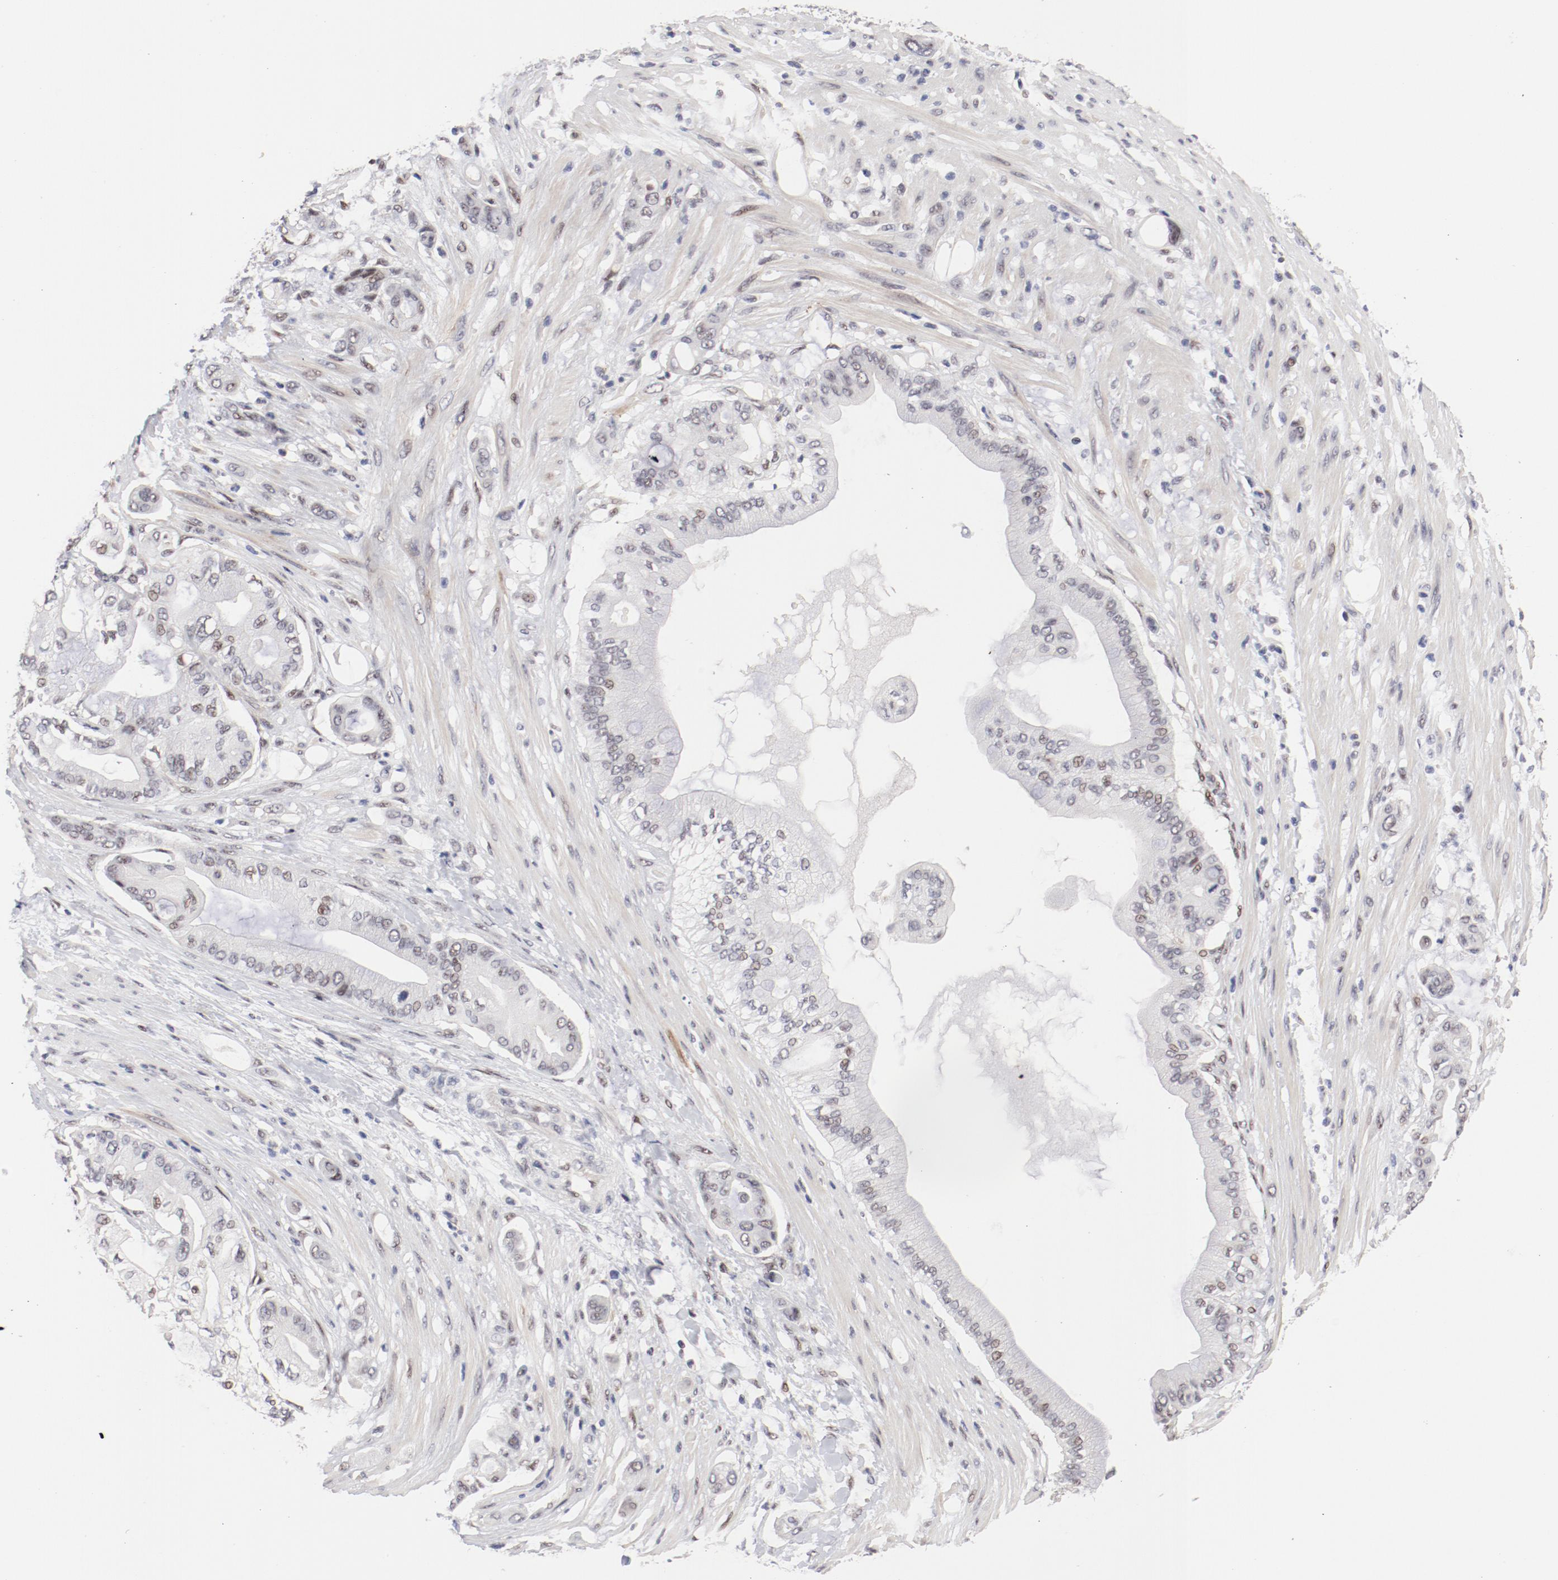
{"staining": {"intensity": "weak", "quantity": "<25%", "location": "nuclear"}, "tissue": "pancreatic cancer", "cell_type": "Tumor cells", "image_type": "cancer", "snomed": [{"axis": "morphology", "description": "Adenocarcinoma, NOS"}, {"axis": "morphology", "description": "Adenocarcinoma, metastatic, NOS"}, {"axis": "topography", "description": "Lymph node"}, {"axis": "topography", "description": "Pancreas"}, {"axis": "topography", "description": "Duodenum"}], "caption": "IHC image of neoplastic tissue: human pancreatic metastatic adenocarcinoma stained with DAB (3,3'-diaminobenzidine) reveals no significant protein expression in tumor cells.", "gene": "FSCB", "patient": {"sex": "female", "age": 64}}